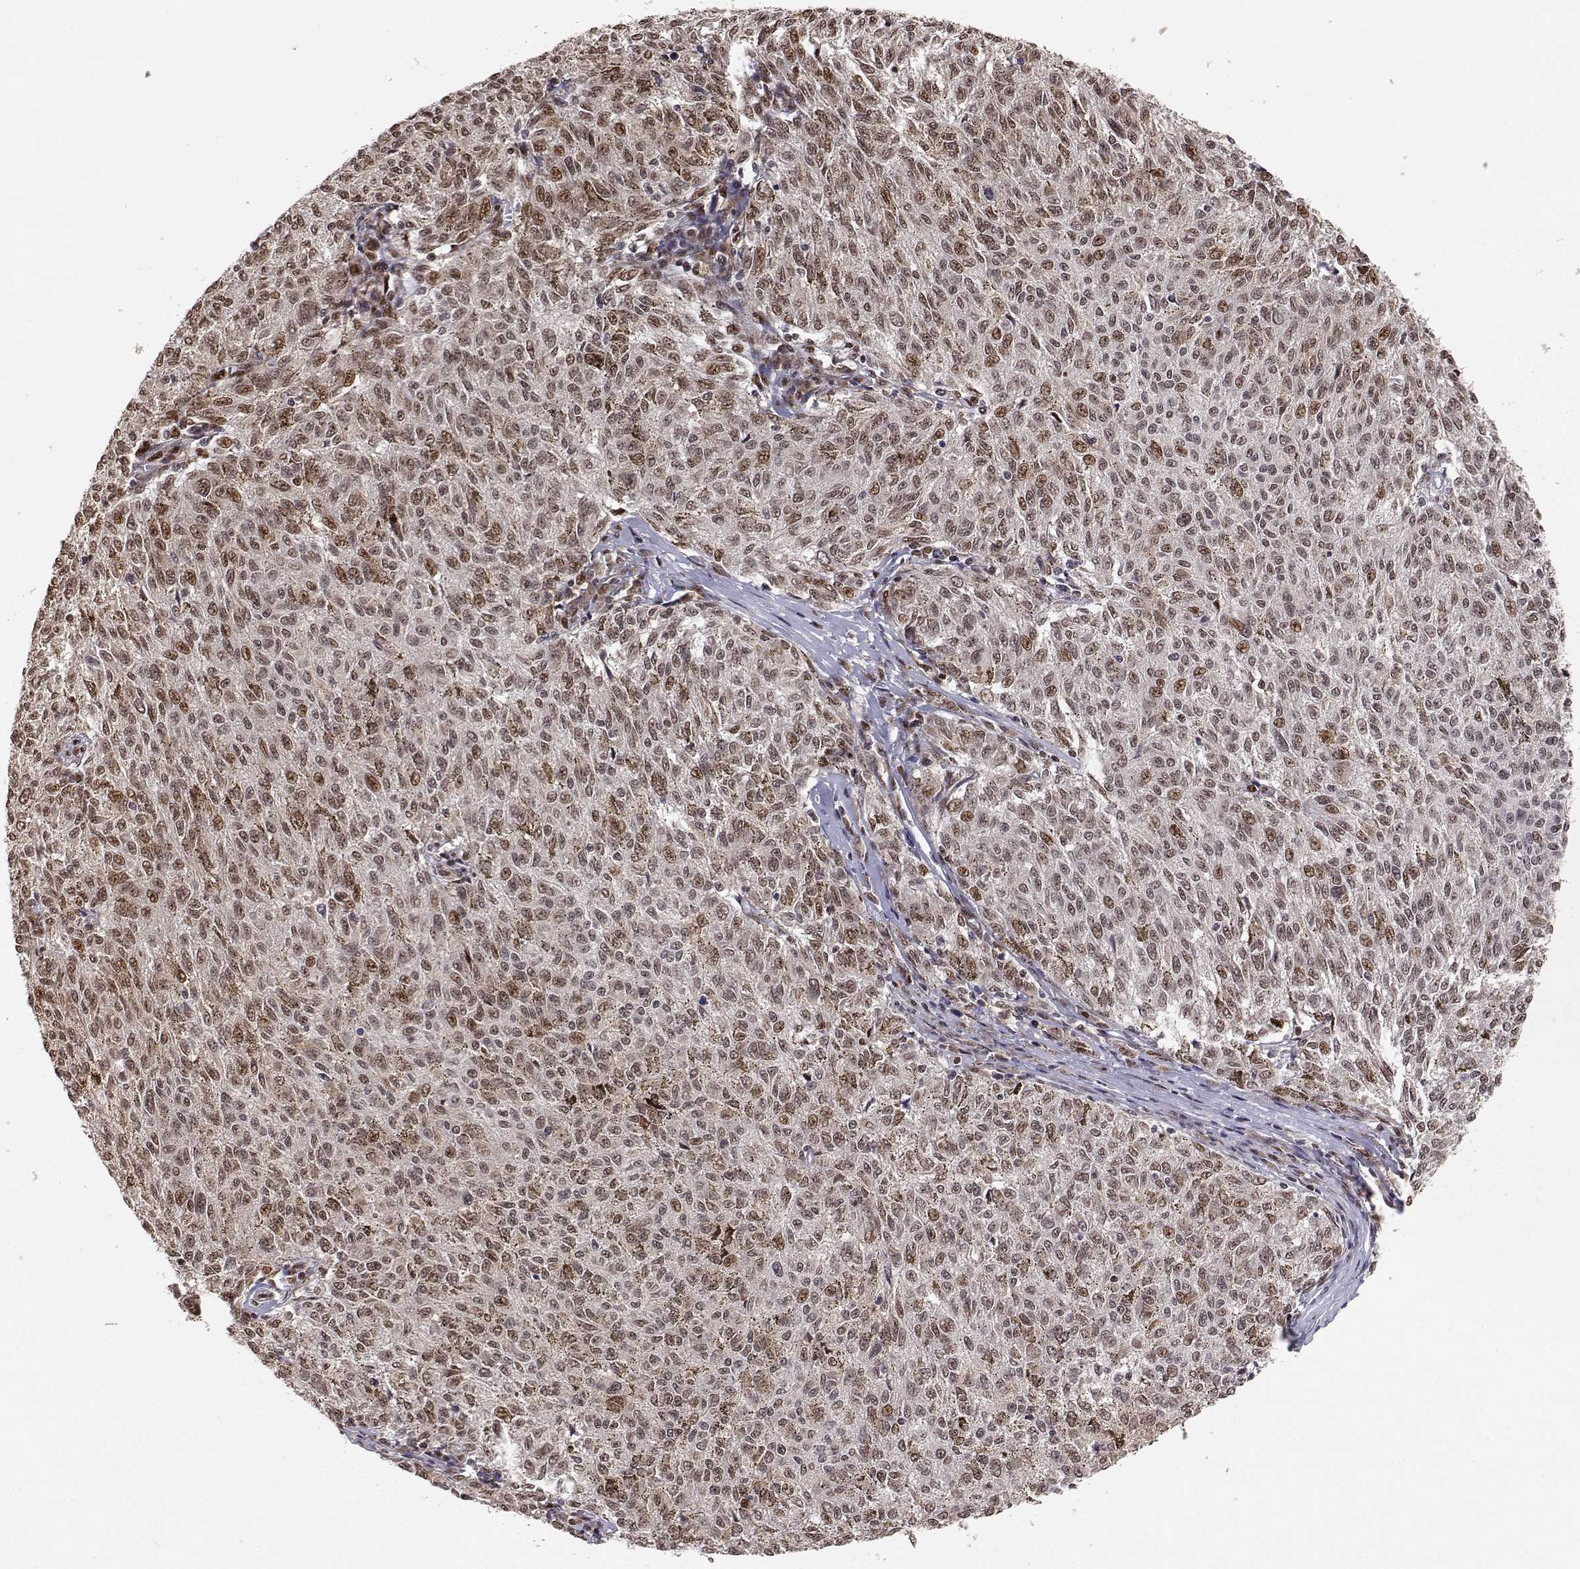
{"staining": {"intensity": "moderate", "quantity": "<25%", "location": "nuclear"}, "tissue": "melanoma", "cell_type": "Tumor cells", "image_type": "cancer", "snomed": [{"axis": "morphology", "description": "Malignant melanoma, NOS"}, {"axis": "topography", "description": "Skin"}], "caption": "Tumor cells exhibit low levels of moderate nuclear positivity in approximately <25% of cells in human melanoma.", "gene": "BRCA1", "patient": {"sex": "female", "age": 72}}